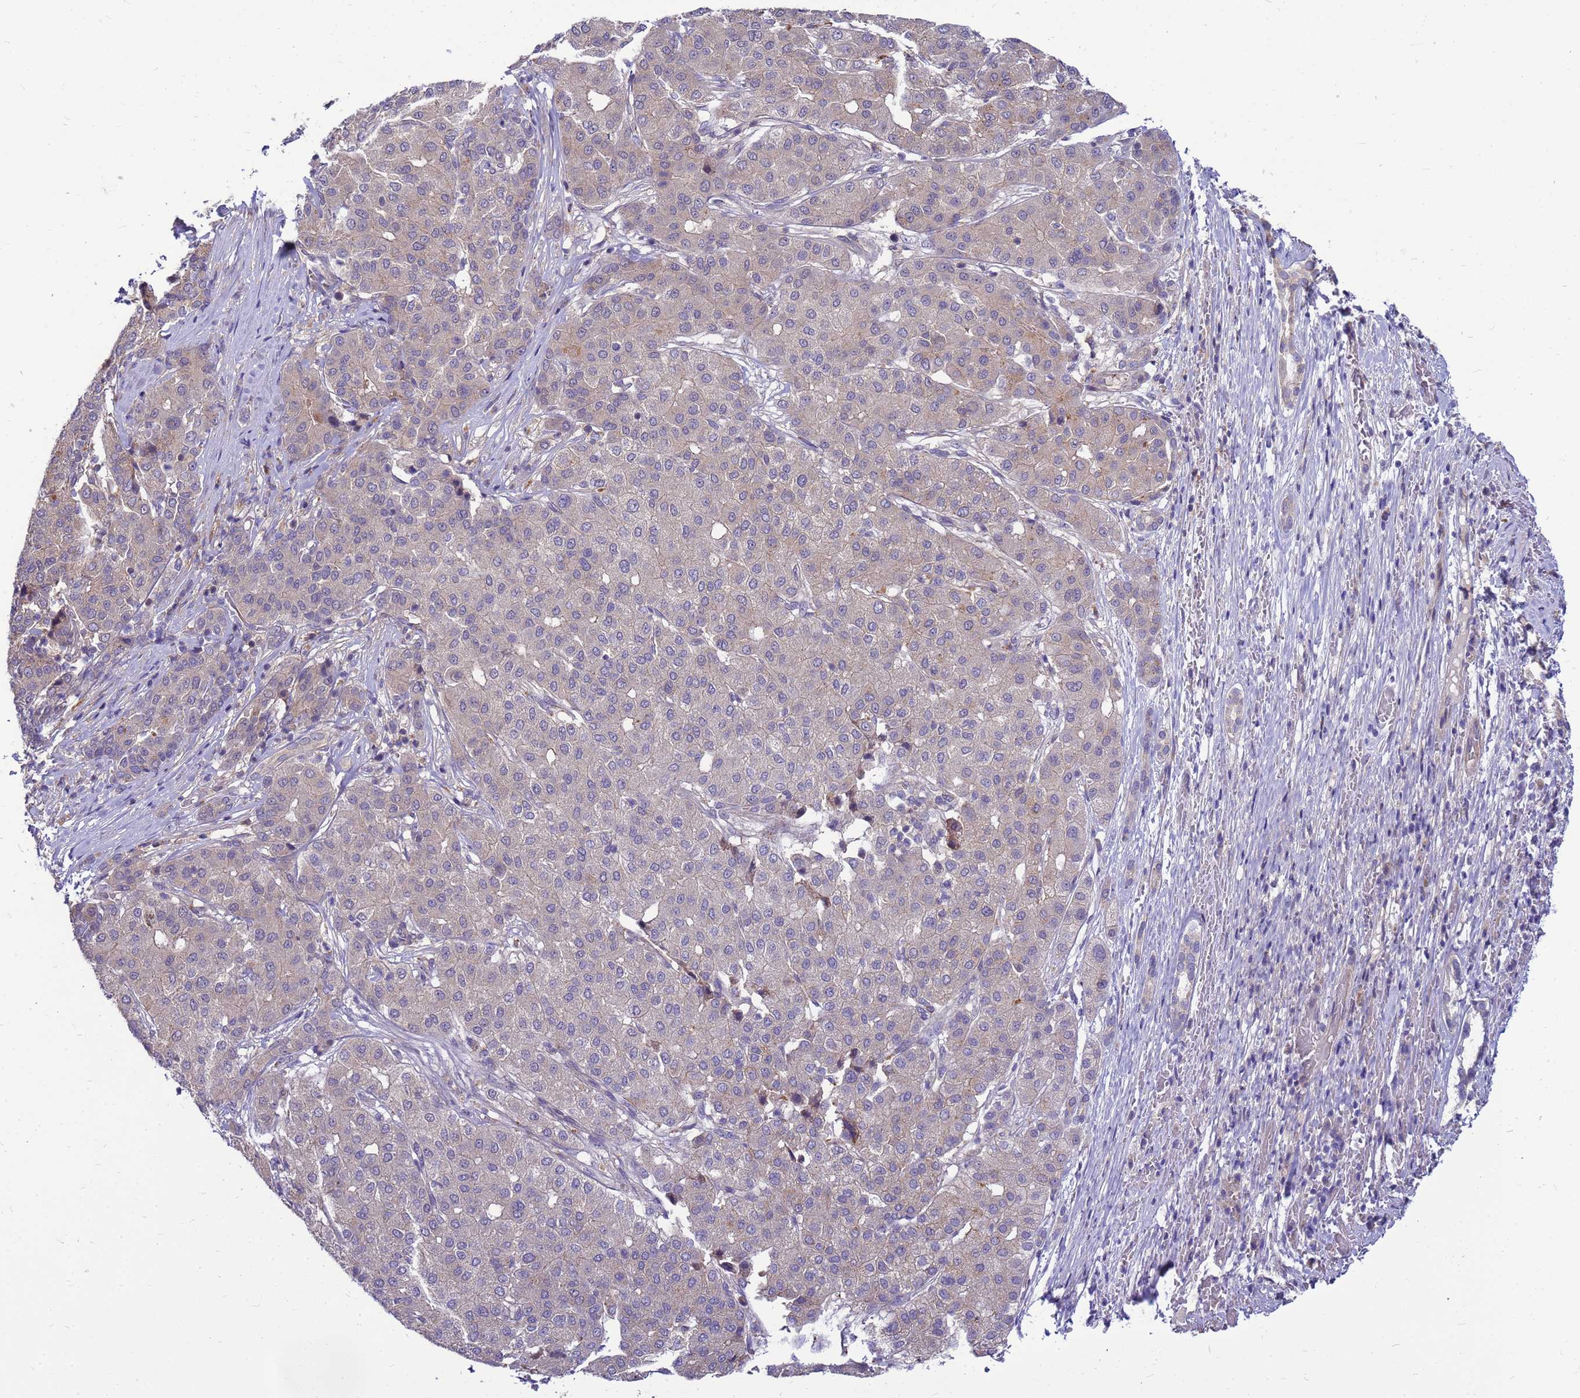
{"staining": {"intensity": "negative", "quantity": "none", "location": "none"}, "tissue": "liver cancer", "cell_type": "Tumor cells", "image_type": "cancer", "snomed": [{"axis": "morphology", "description": "Carcinoma, Hepatocellular, NOS"}, {"axis": "topography", "description": "Liver"}], "caption": "IHC of human liver cancer (hepatocellular carcinoma) exhibits no positivity in tumor cells. (Immunohistochemistry, brightfield microscopy, high magnification).", "gene": "ENOPH1", "patient": {"sex": "male", "age": 65}}